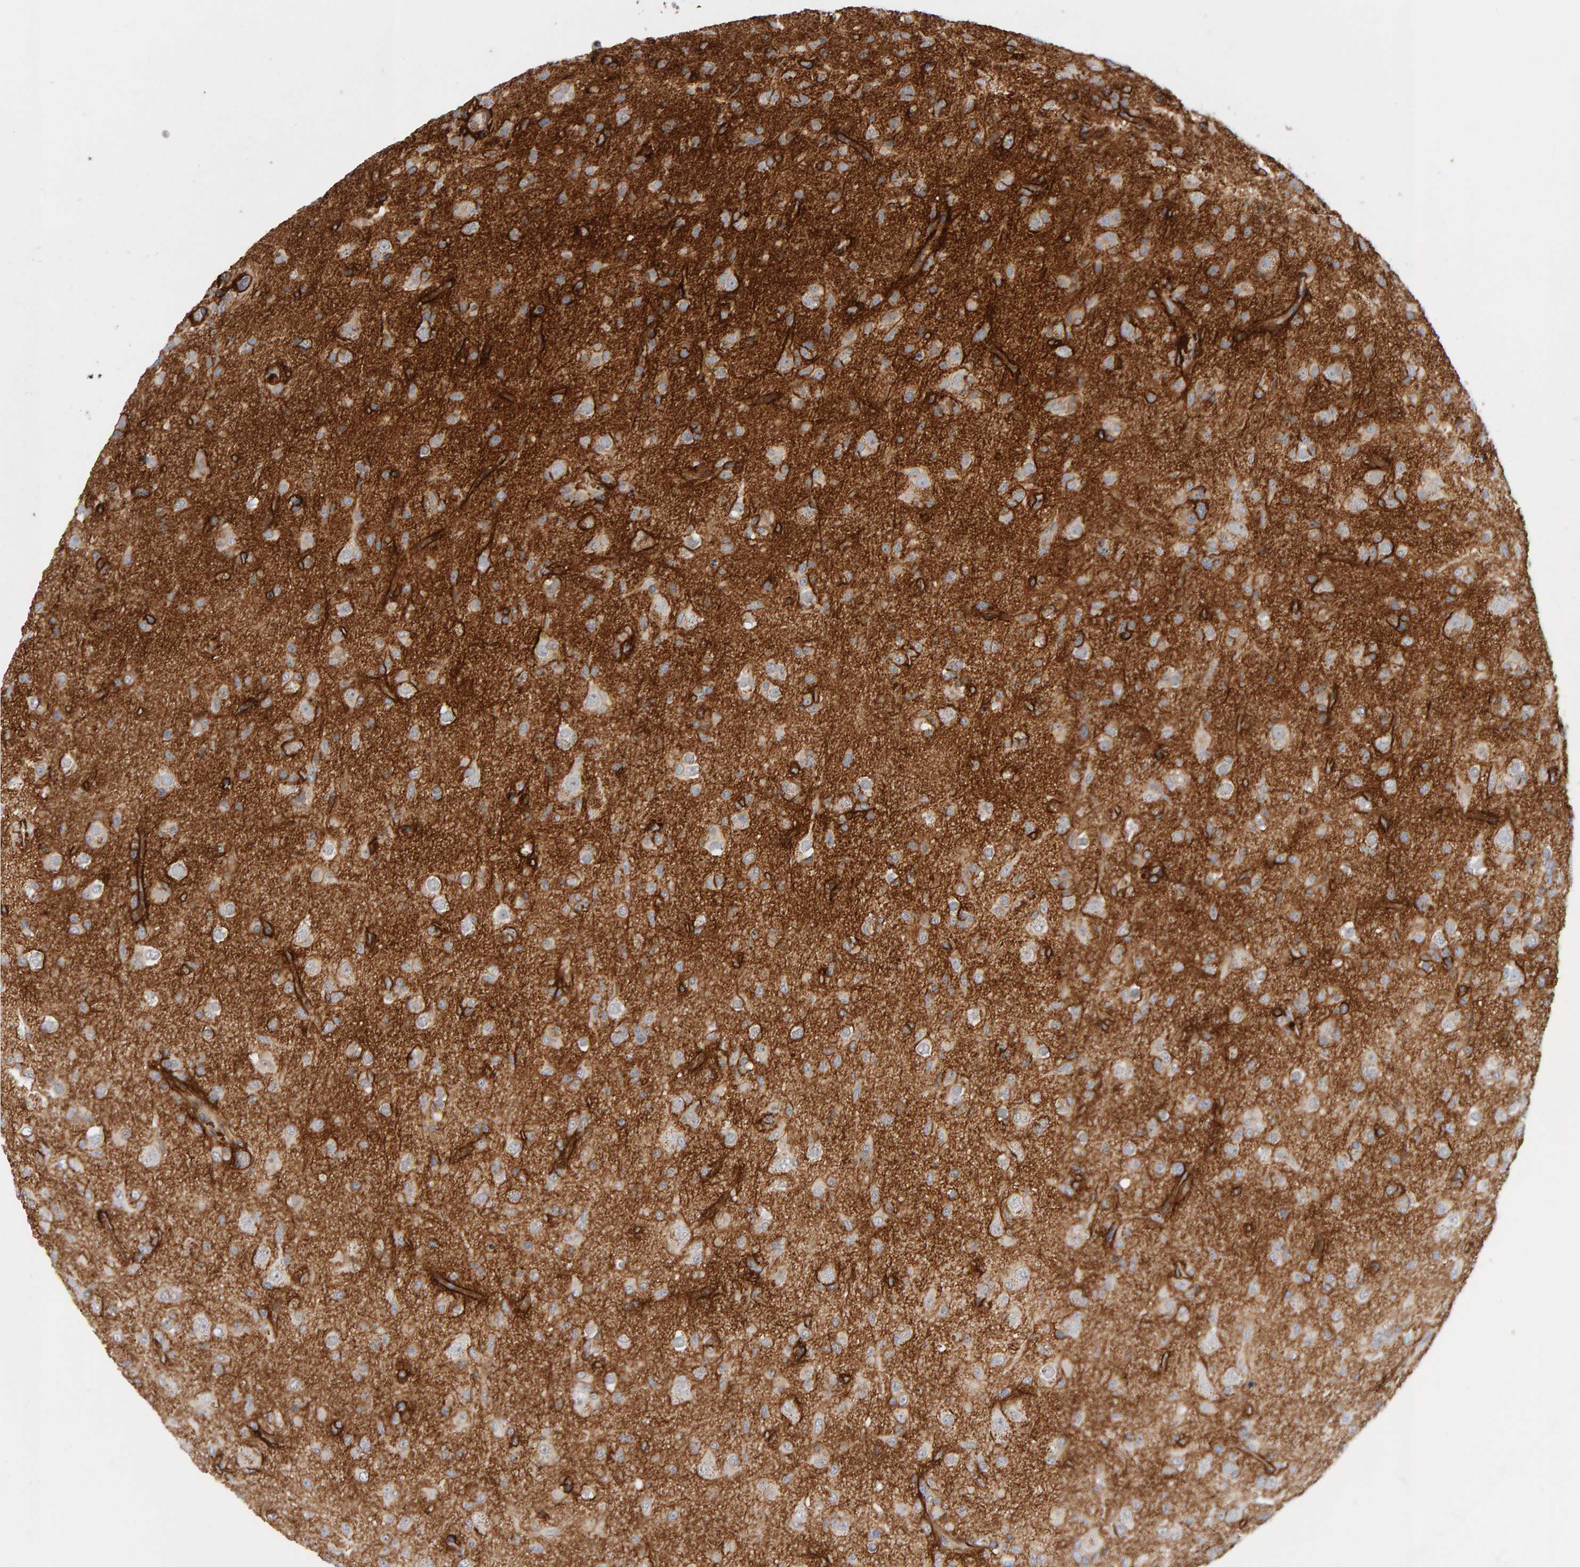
{"staining": {"intensity": "negative", "quantity": "none", "location": "none"}, "tissue": "glioma", "cell_type": "Tumor cells", "image_type": "cancer", "snomed": [{"axis": "morphology", "description": "Glioma, malignant, Low grade"}, {"axis": "topography", "description": "Brain"}], "caption": "This histopathology image is of malignant low-grade glioma stained with IHC to label a protein in brown with the nuclei are counter-stained blue. There is no positivity in tumor cells. Nuclei are stained in blue.", "gene": "NUDCD1", "patient": {"sex": "male", "age": 65}}